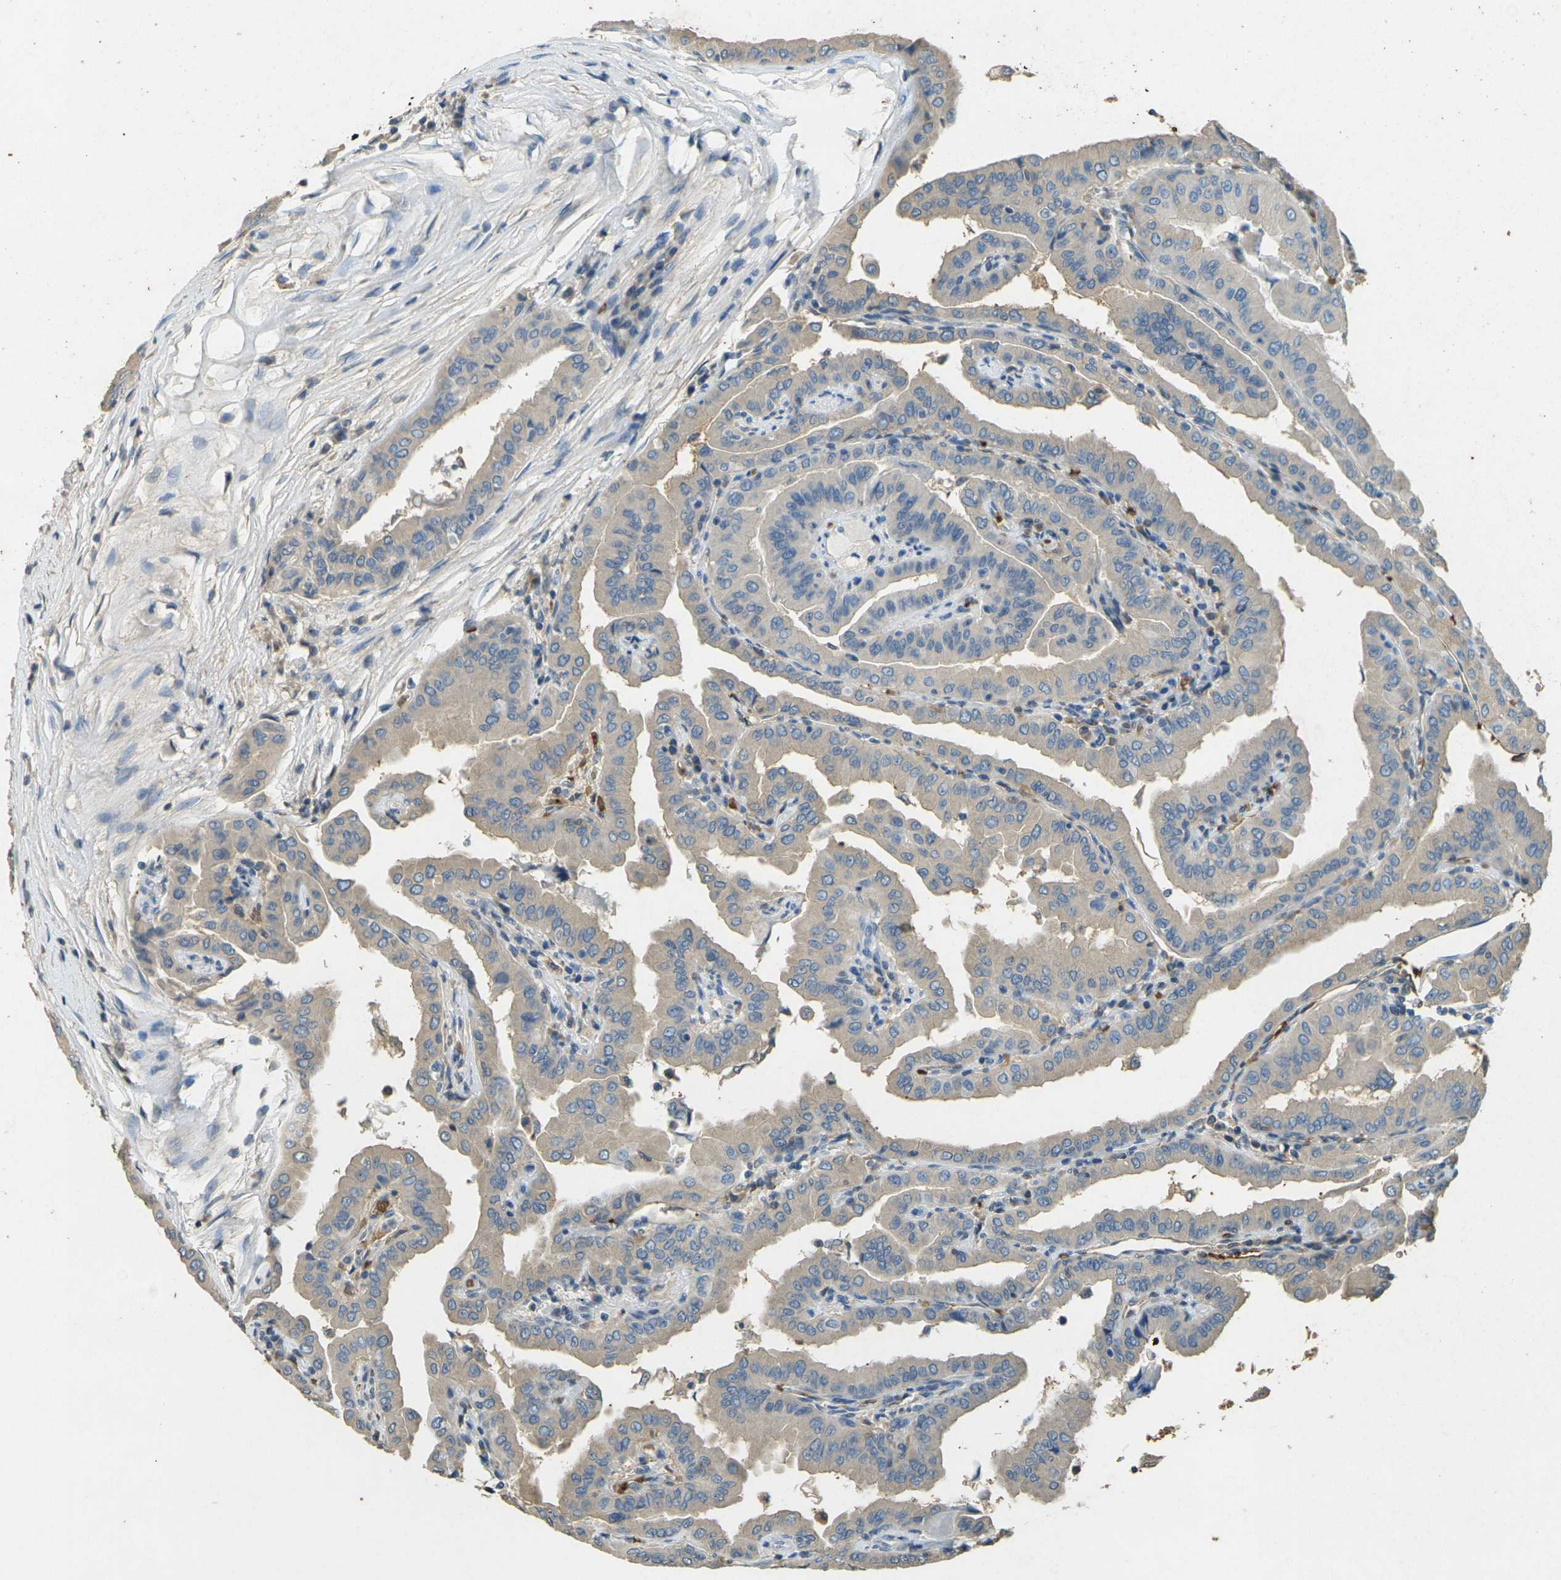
{"staining": {"intensity": "moderate", "quantity": ">75%", "location": "cytoplasmic/membranous"}, "tissue": "thyroid cancer", "cell_type": "Tumor cells", "image_type": "cancer", "snomed": [{"axis": "morphology", "description": "Papillary adenocarcinoma, NOS"}, {"axis": "topography", "description": "Thyroid gland"}], "caption": "Protein expression analysis of human thyroid cancer (papillary adenocarcinoma) reveals moderate cytoplasmic/membranous positivity in approximately >75% of tumor cells.", "gene": "HBB", "patient": {"sex": "male", "age": 33}}